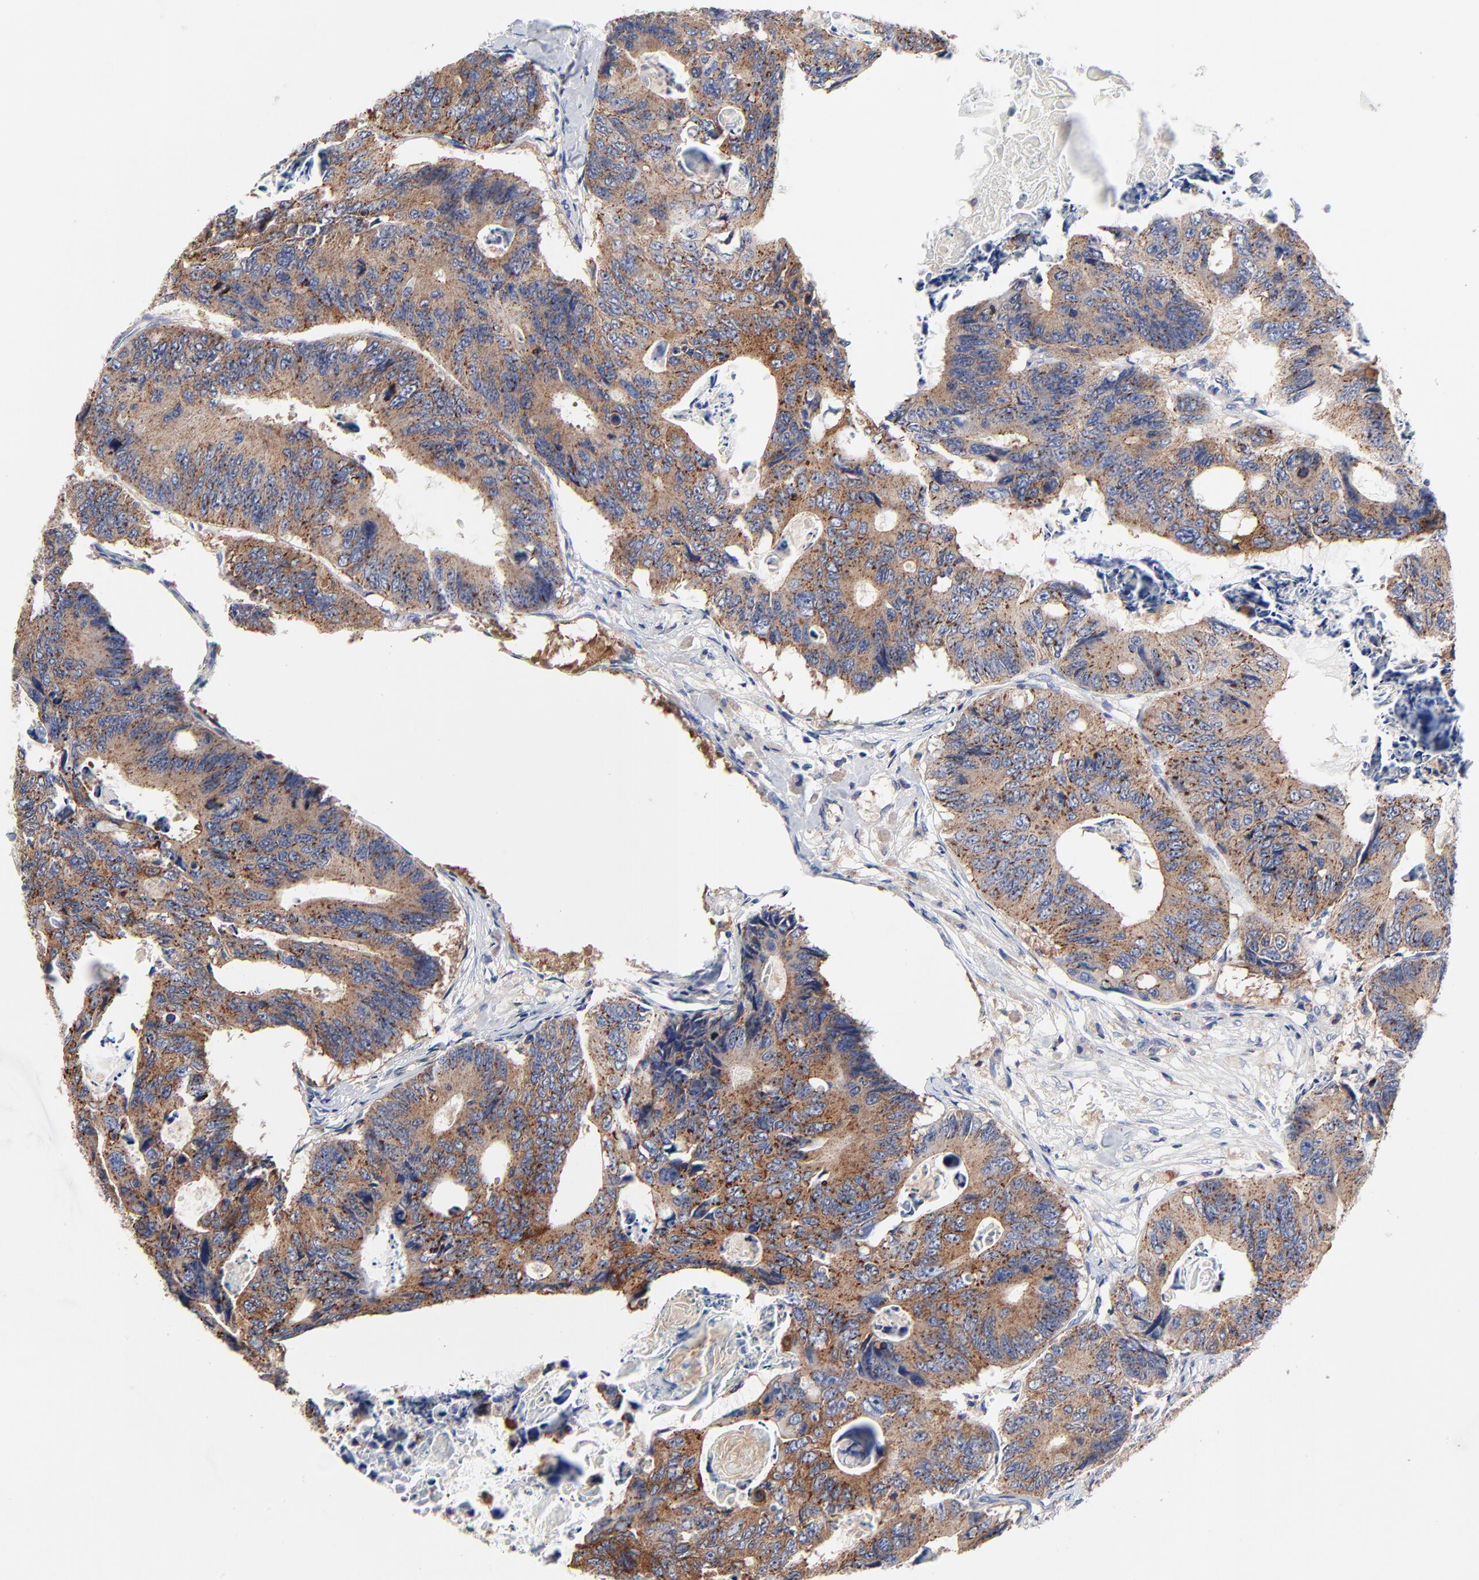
{"staining": {"intensity": "strong", "quantity": ">75%", "location": "cytoplasmic/membranous"}, "tissue": "colorectal cancer", "cell_type": "Tumor cells", "image_type": "cancer", "snomed": [{"axis": "morphology", "description": "Adenocarcinoma, NOS"}, {"axis": "topography", "description": "Colon"}], "caption": "Immunohistochemistry image of human adenocarcinoma (colorectal) stained for a protein (brown), which displays high levels of strong cytoplasmic/membranous staining in about >75% of tumor cells.", "gene": "CD2AP", "patient": {"sex": "female", "age": 55}}